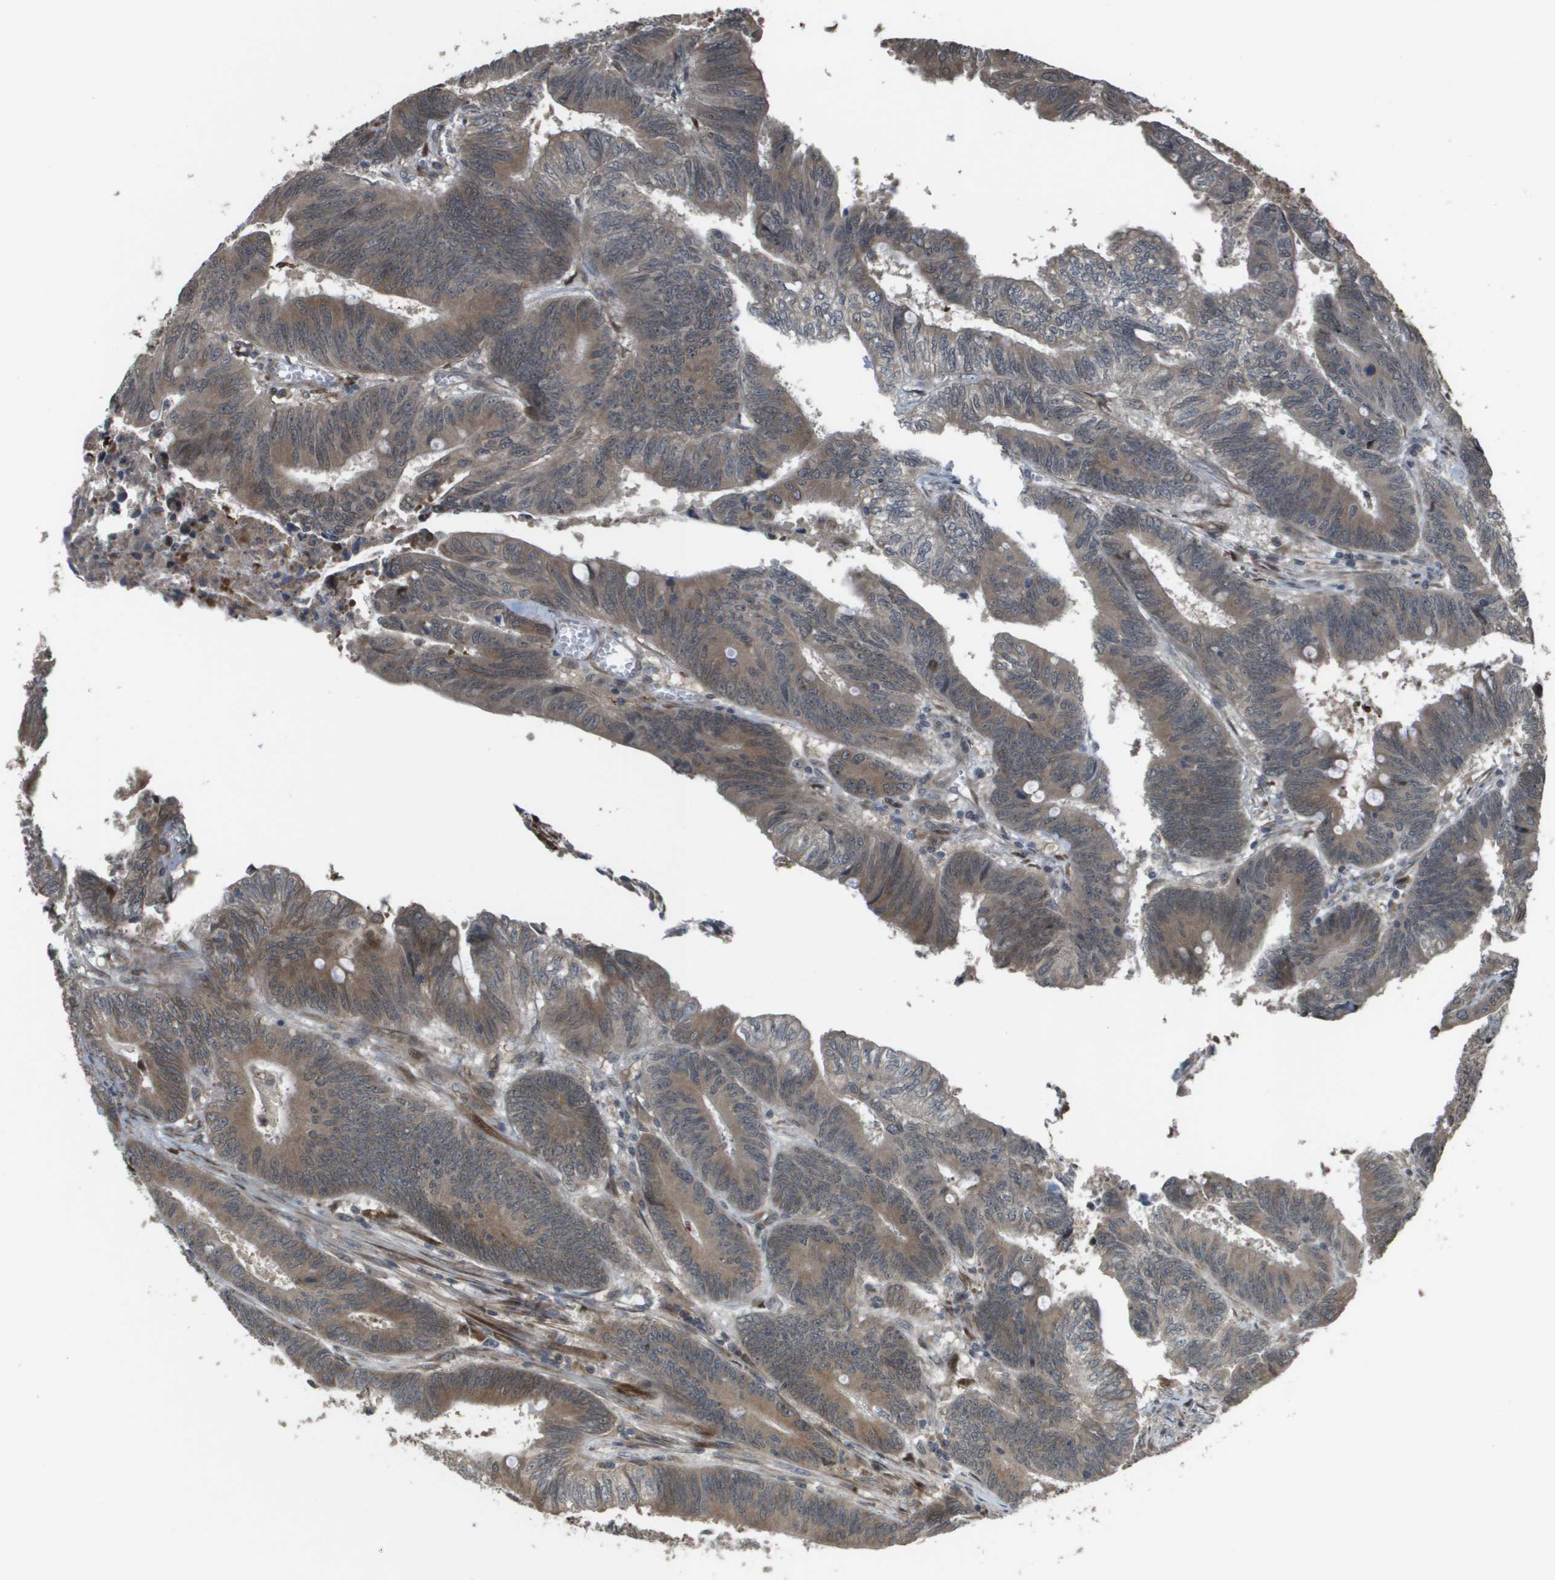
{"staining": {"intensity": "moderate", "quantity": ">75%", "location": "cytoplasmic/membranous"}, "tissue": "colorectal cancer", "cell_type": "Tumor cells", "image_type": "cancer", "snomed": [{"axis": "morphology", "description": "Adenocarcinoma, NOS"}, {"axis": "topography", "description": "Colon"}], "caption": "Colorectal cancer tissue demonstrates moderate cytoplasmic/membranous expression in about >75% of tumor cells, visualized by immunohistochemistry.", "gene": "AXIN2", "patient": {"sex": "male", "age": 45}}